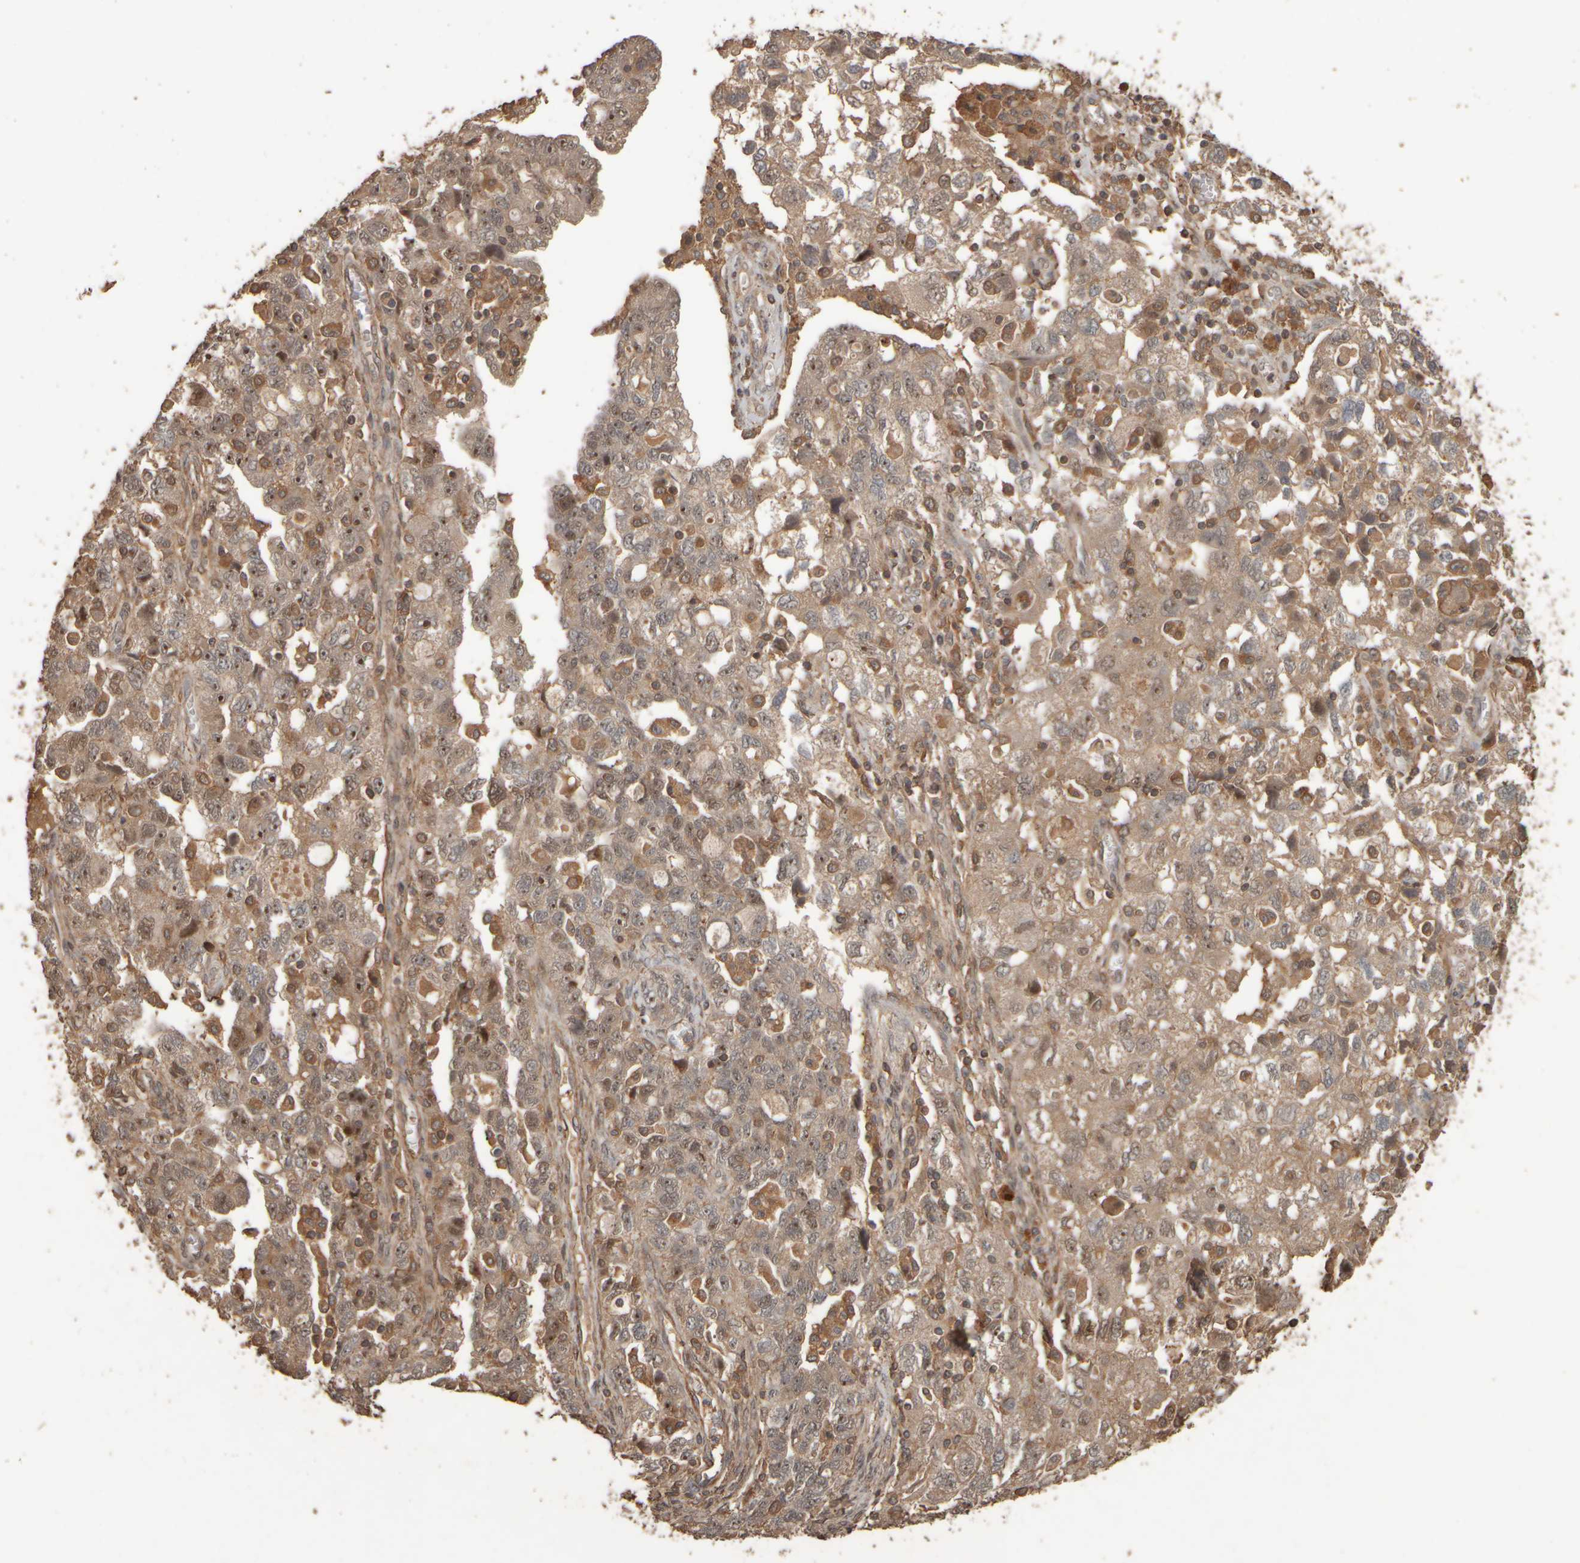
{"staining": {"intensity": "moderate", "quantity": ">75%", "location": "cytoplasmic/membranous,nuclear"}, "tissue": "ovarian cancer", "cell_type": "Tumor cells", "image_type": "cancer", "snomed": [{"axis": "morphology", "description": "Carcinoma, NOS"}, {"axis": "morphology", "description": "Cystadenocarcinoma, serous, NOS"}, {"axis": "topography", "description": "Ovary"}], "caption": "Immunohistochemistry (IHC) image of ovarian cancer (serous cystadenocarcinoma) stained for a protein (brown), which displays medium levels of moderate cytoplasmic/membranous and nuclear positivity in approximately >75% of tumor cells.", "gene": "SPHK1", "patient": {"sex": "female", "age": 69}}